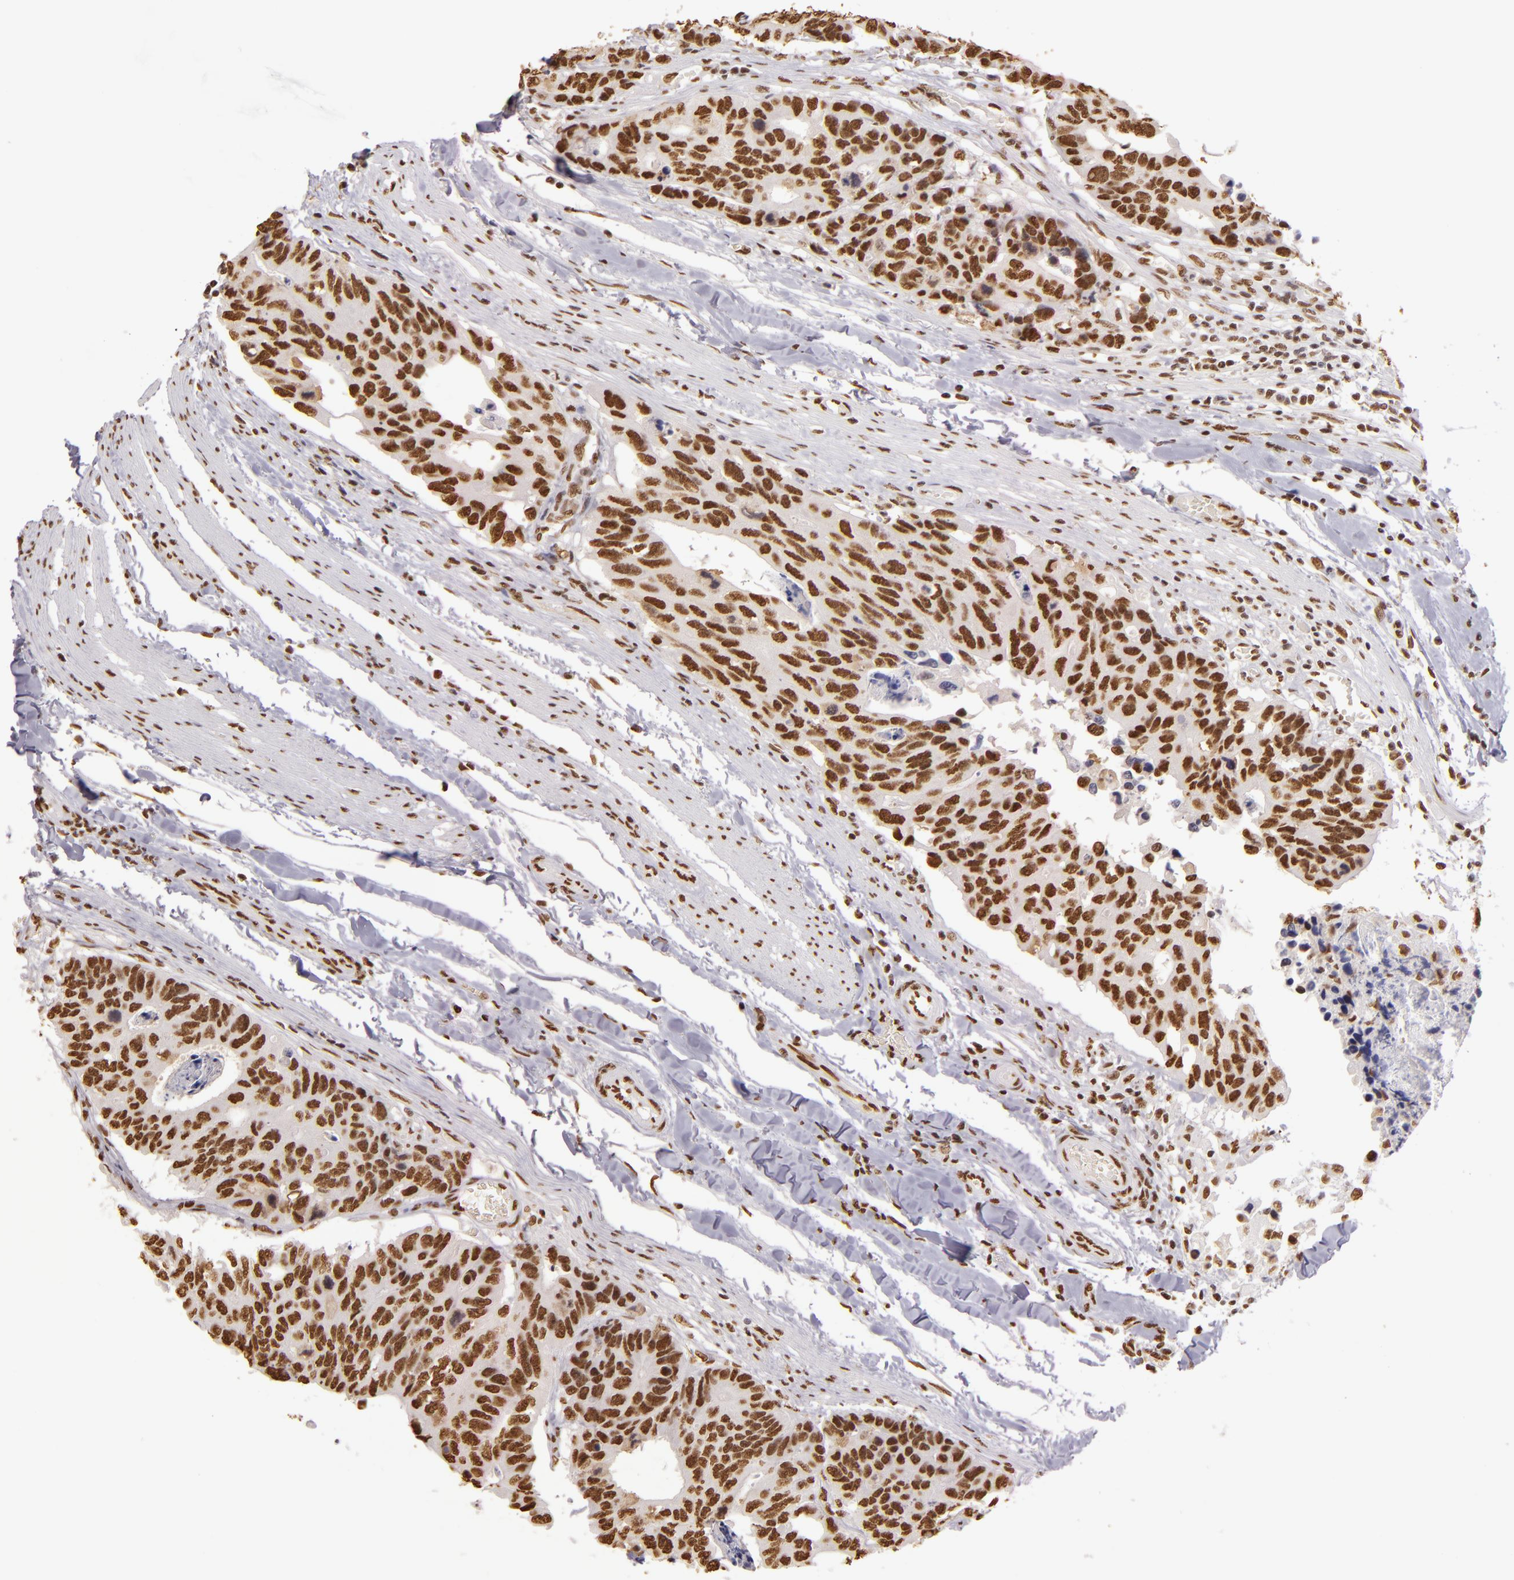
{"staining": {"intensity": "moderate", "quantity": ">75%", "location": "nuclear"}, "tissue": "colorectal cancer", "cell_type": "Tumor cells", "image_type": "cancer", "snomed": [{"axis": "morphology", "description": "Adenocarcinoma, NOS"}, {"axis": "topography", "description": "Colon"}], "caption": "Colorectal cancer stained with IHC displays moderate nuclear expression in approximately >75% of tumor cells.", "gene": "PAPOLA", "patient": {"sex": "female", "age": 86}}